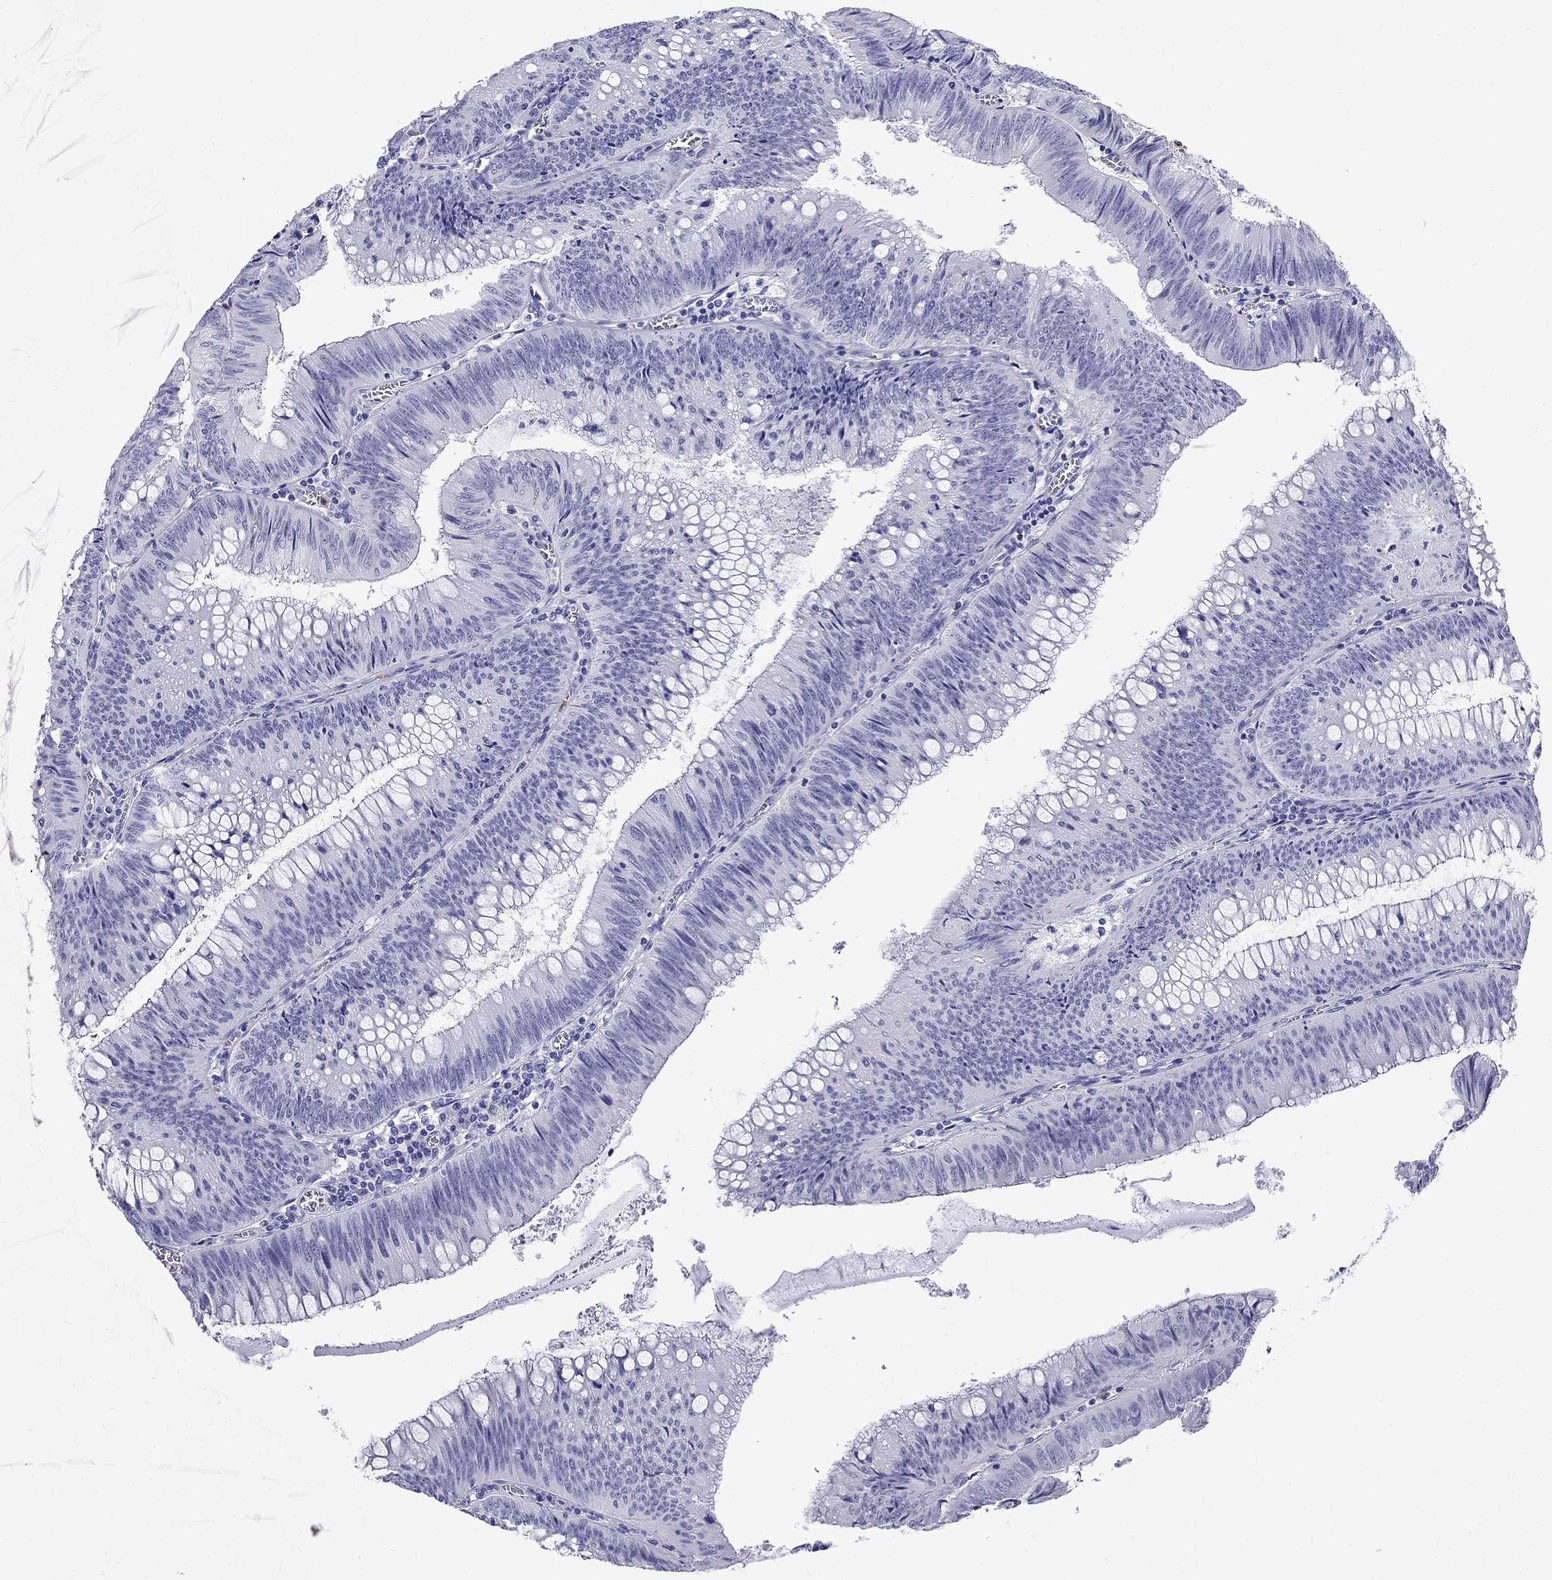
{"staining": {"intensity": "negative", "quantity": "none", "location": "none"}, "tissue": "colorectal cancer", "cell_type": "Tumor cells", "image_type": "cancer", "snomed": [{"axis": "morphology", "description": "Adenocarcinoma, NOS"}, {"axis": "topography", "description": "Rectum"}], "caption": "This photomicrograph is of colorectal cancer stained with immunohistochemistry (IHC) to label a protein in brown with the nuclei are counter-stained blue. There is no expression in tumor cells.", "gene": "PPP1R36", "patient": {"sex": "female", "age": 72}}